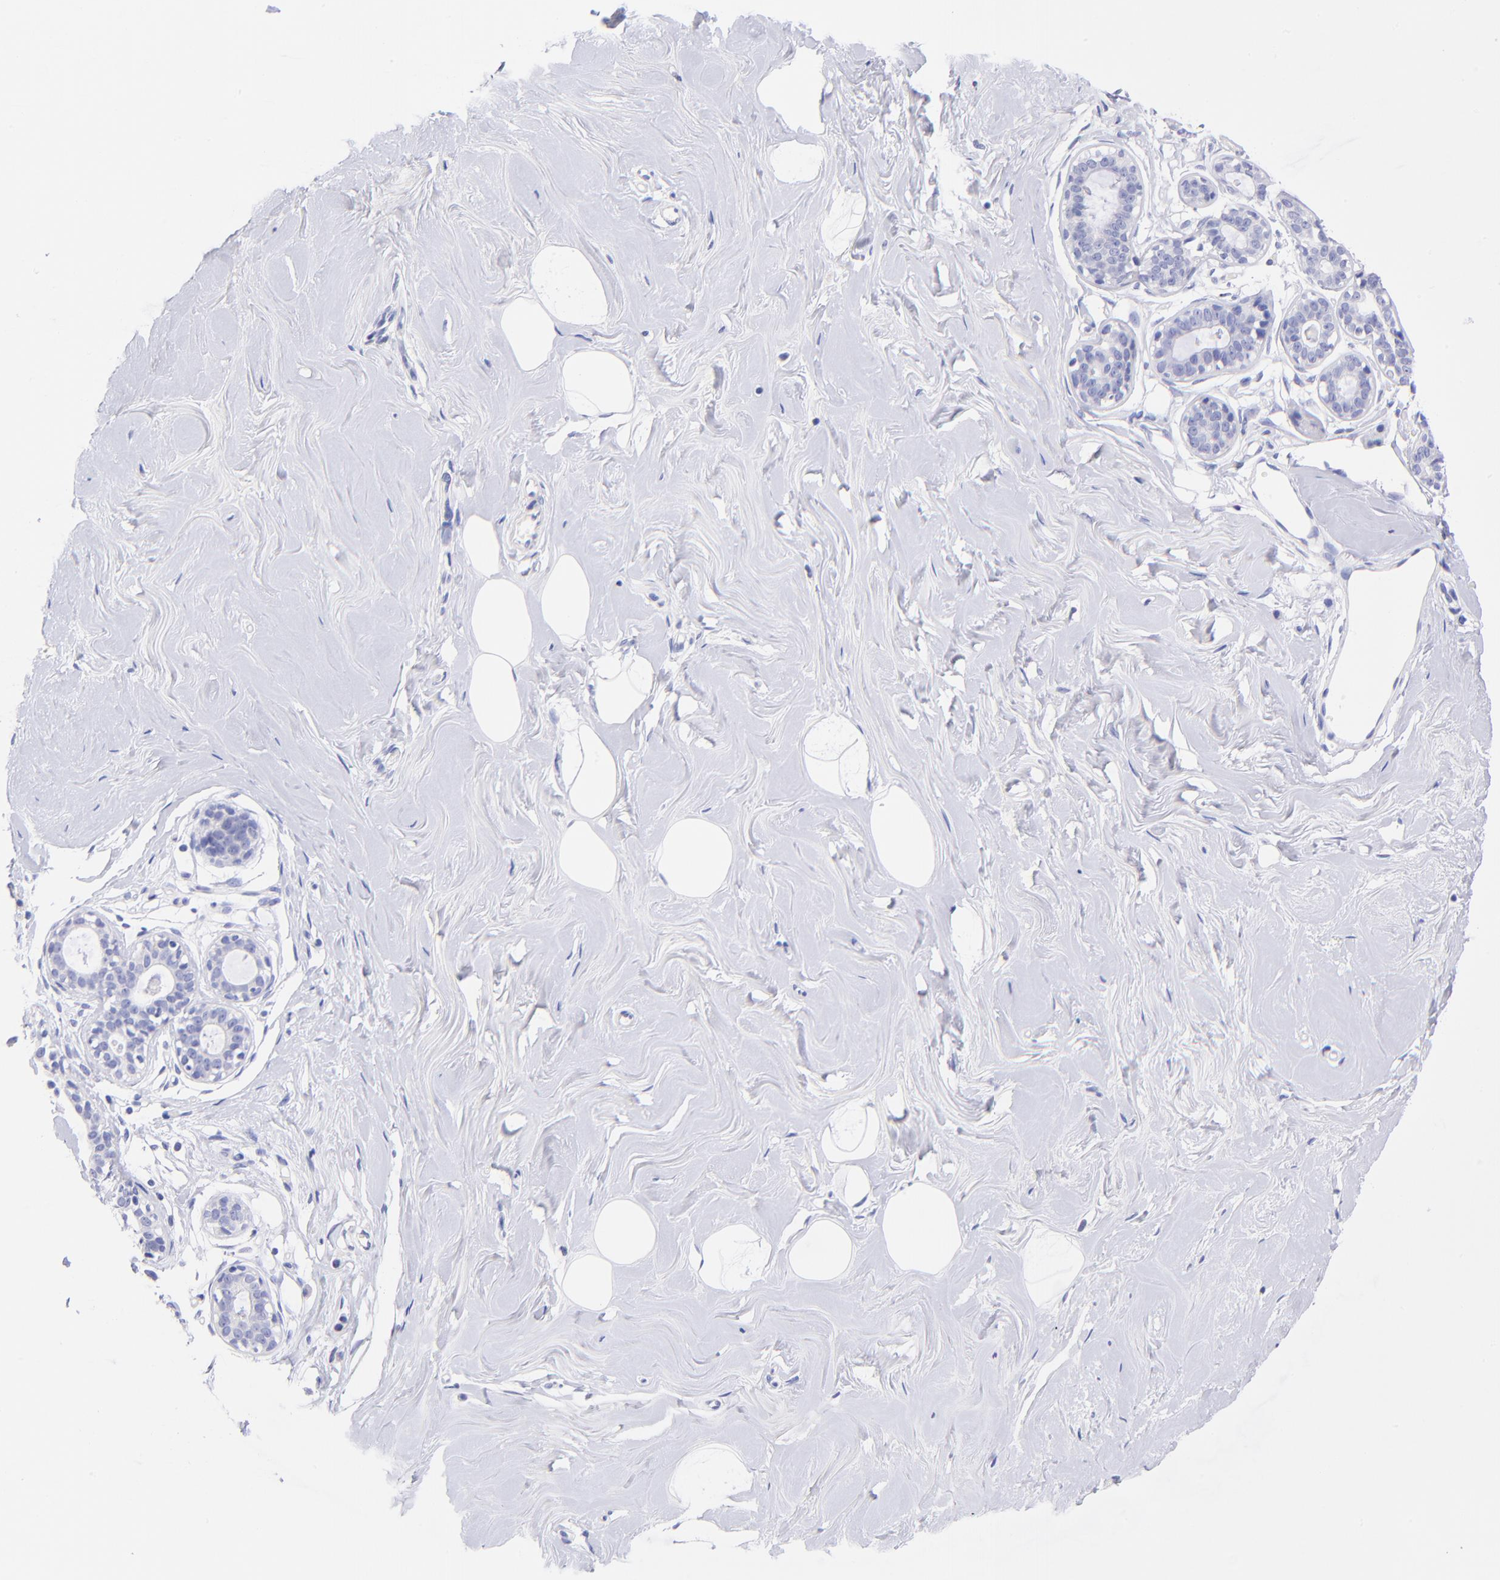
{"staining": {"intensity": "negative", "quantity": "none", "location": "none"}, "tissue": "breast", "cell_type": "Adipocytes", "image_type": "normal", "snomed": [{"axis": "morphology", "description": "Normal tissue, NOS"}, {"axis": "topography", "description": "Breast"}], "caption": "High power microscopy image of an immunohistochemistry (IHC) photomicrograph of normal breast, revealing no significant staining in adipocytes.", "gene": "RAB3B", "patient": {"sex": "female", "age": 23}}